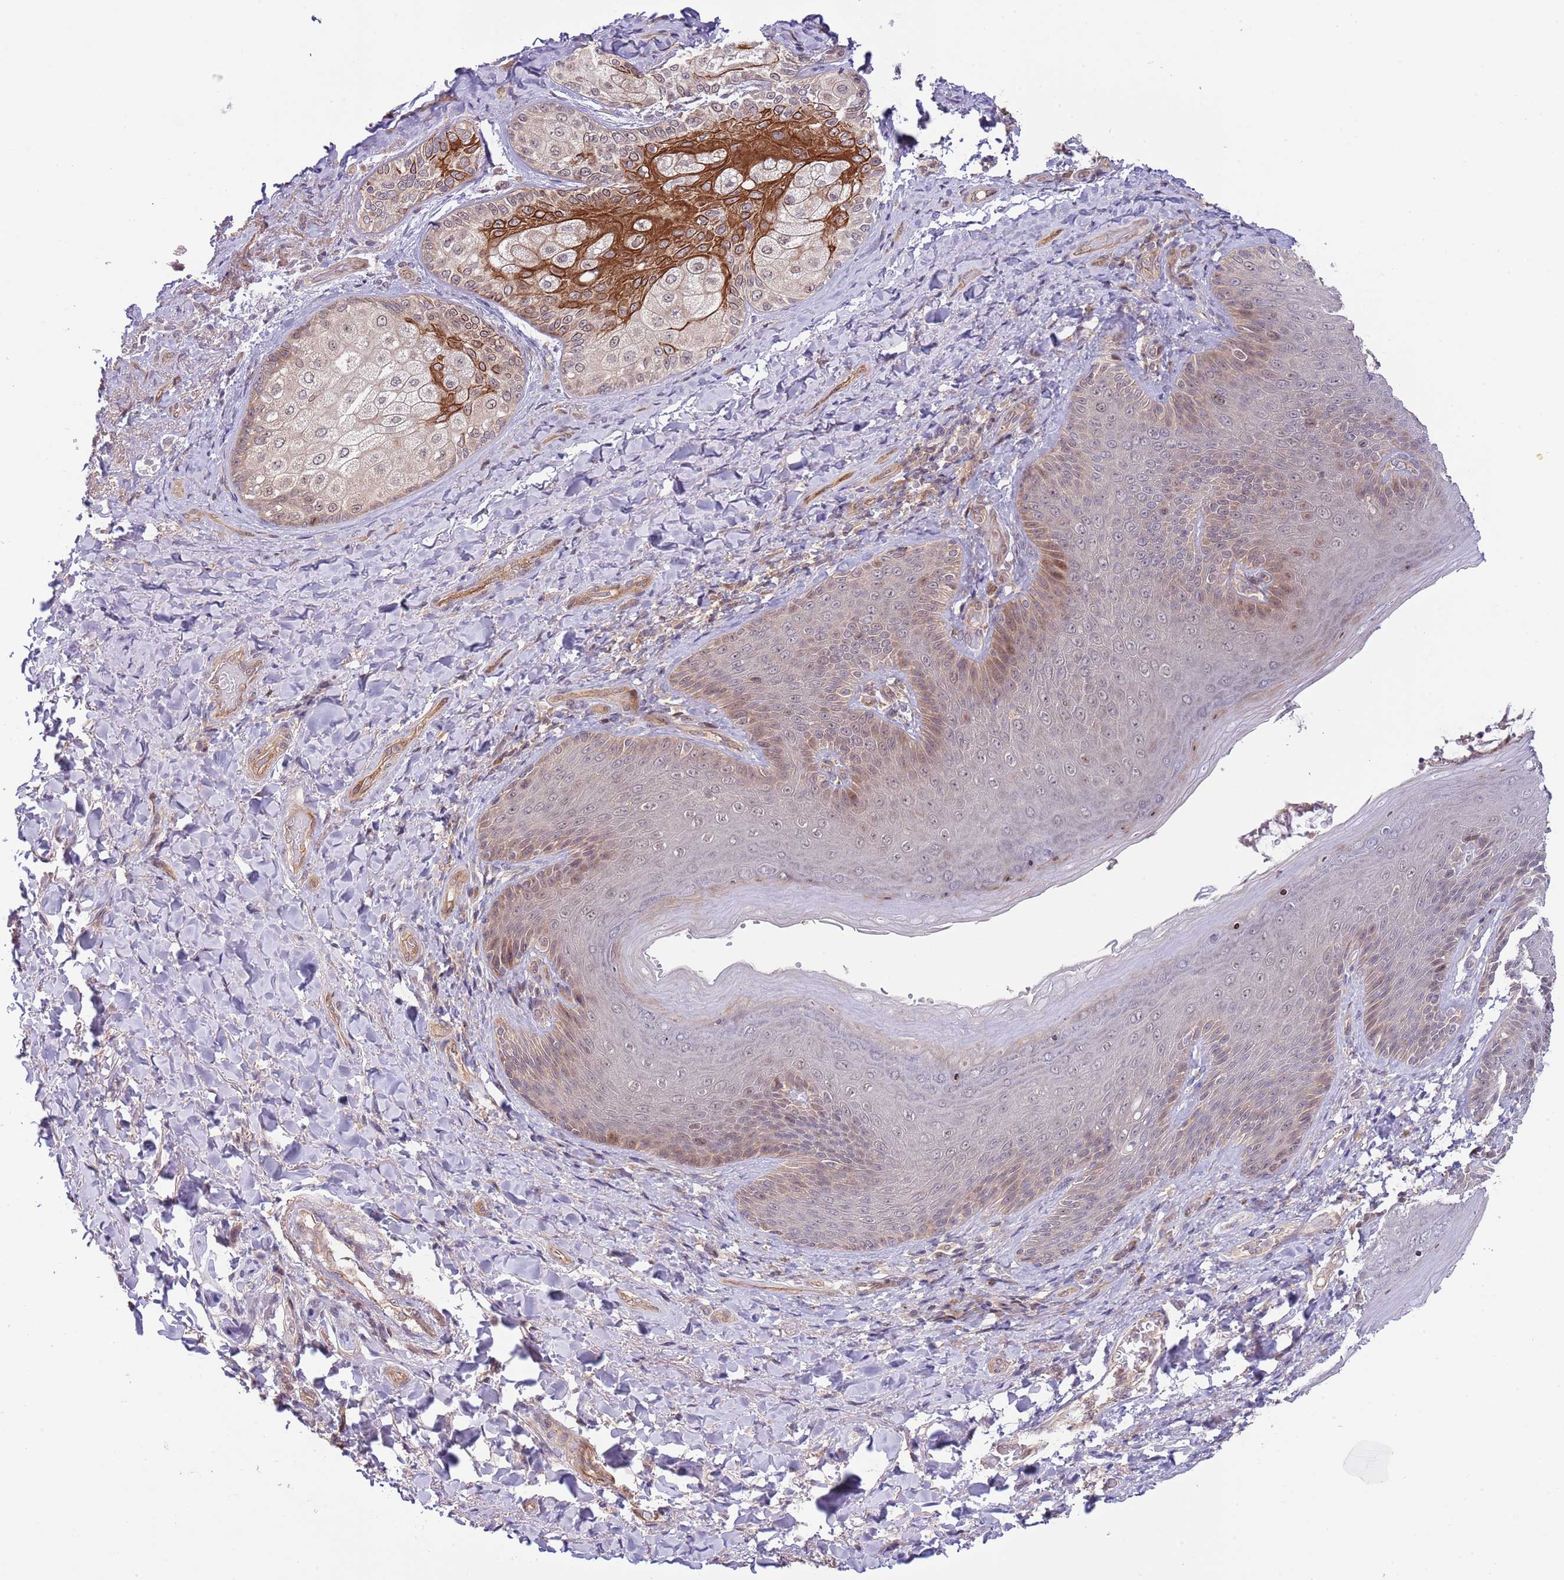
{"staining": {"intensity": "moderate", "quantity": "<25%", "location": "cytoplasmic/membranous,nuclear"}, "tissue": "skin", "cell_type": "Epidermal cells", "image_type": "normal", "snomed": [{"axis": "morphology", "description": "Normal tissue, NOS"}, {"axis": "topography", "description": "Anal"}], "caption": "A micrograph of human skin stained for a protein displays moderate cytoplasmic/membranous,nuclear brown staining in epidermal cells.", "gene": "PRR16", "patient": {"sex": "female", "age": 89}}